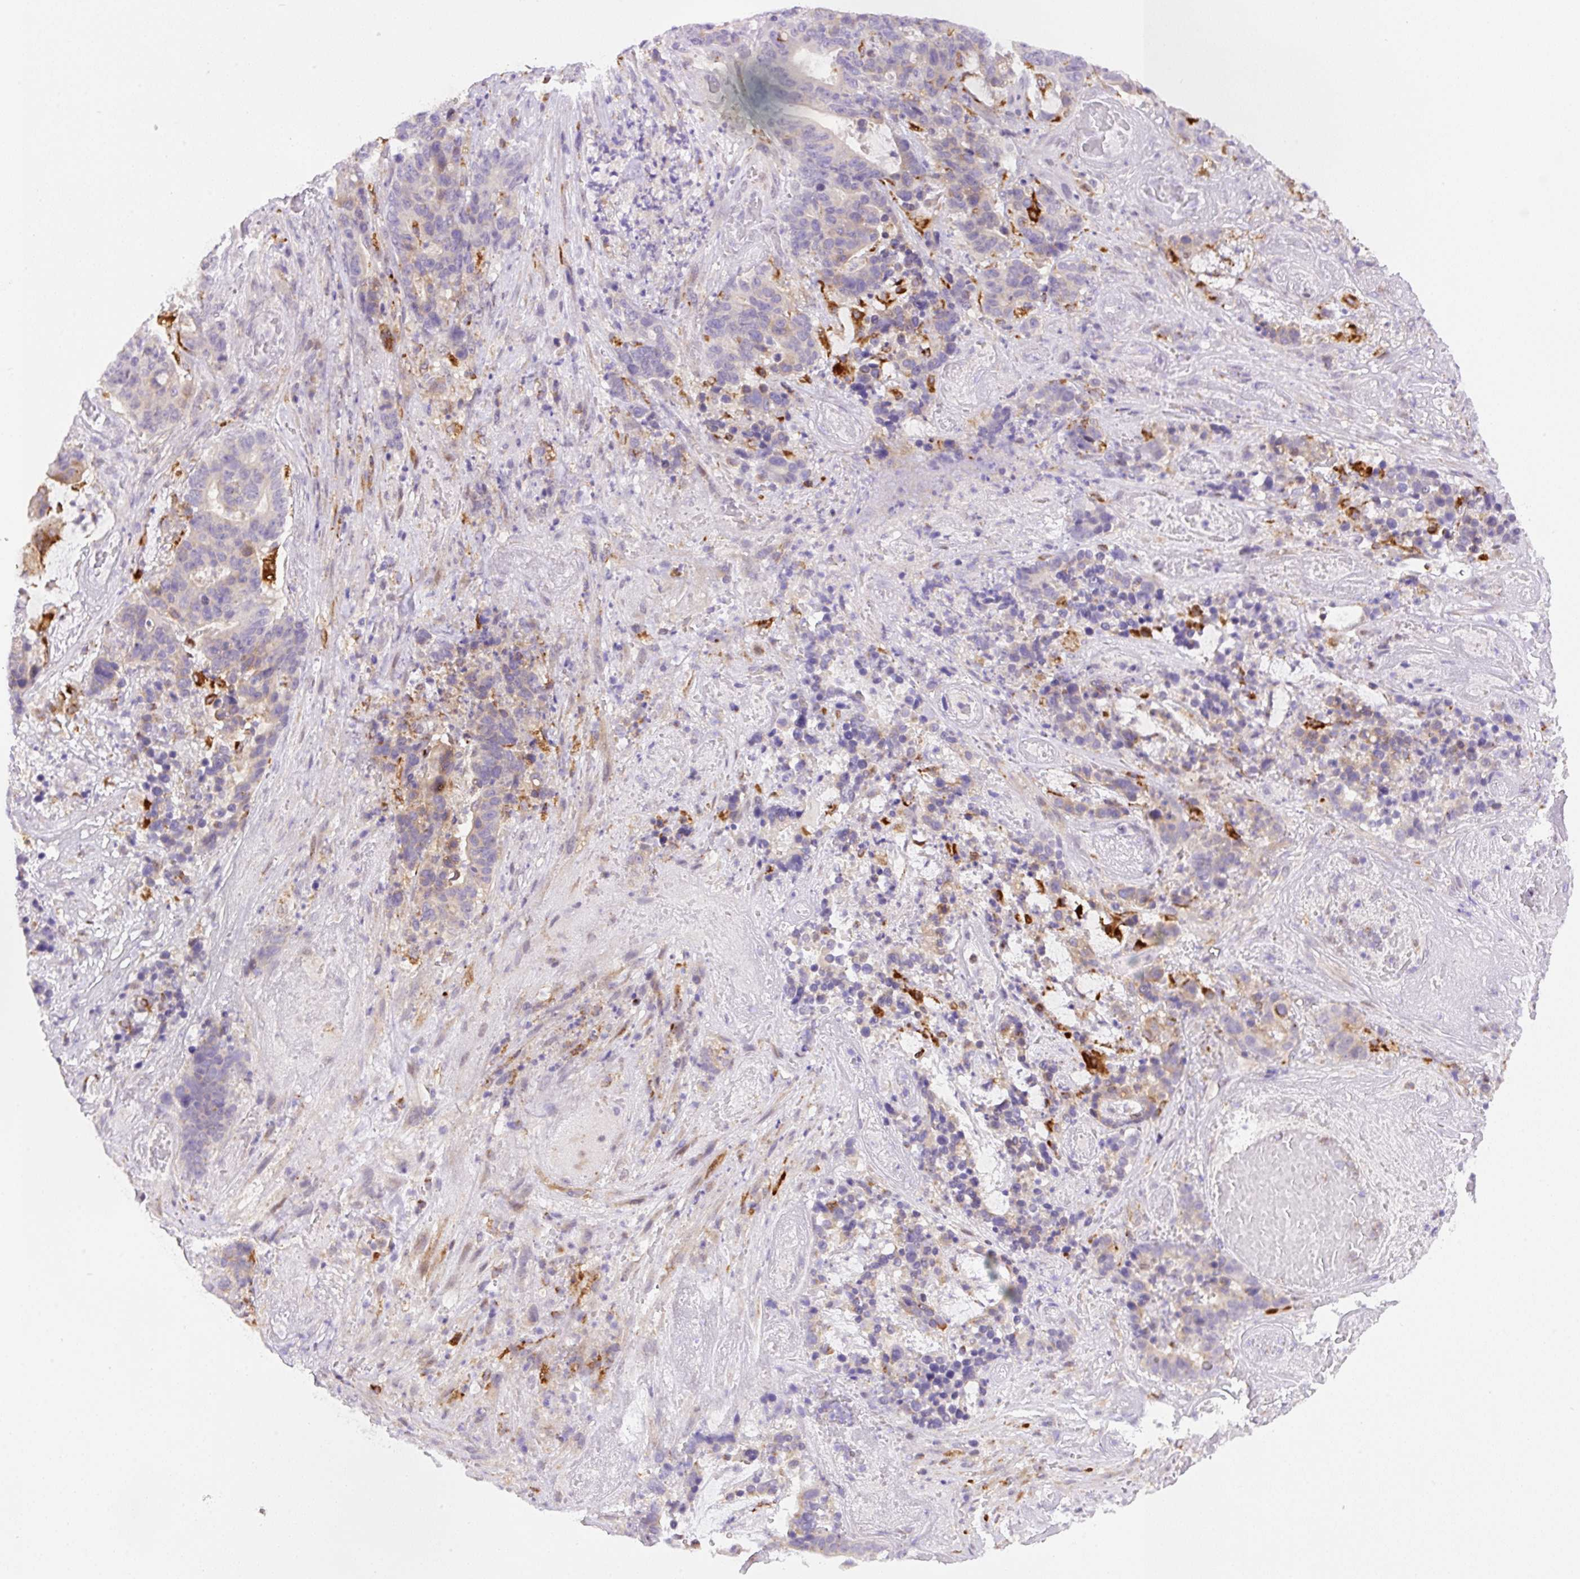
{"staining": {"intensity": "weak", "quantity": "25%-75%", "location": "cytoplasmic/membranous"}, "tissue": "stomach cancer", "cell_type": "Tumor cells", "image_type": "cancer", "snomed": [{"axis": "morphology", "description": "Normal tissue, NOS"}, {"axis": "morphology", "description": "Adenocarcinoma, NOS"}, {"axis": "topography", "description": "Stomach"}], "caption": "Immunohistochemistry (DAB (3,3'-diaminobenzidine)) staining of human adenocarcinoma (stomach) exhibits weak cytoplasmic/membranous protein positivity in approximately 25%-75% of tumor cells.", "gene": "CEBPZOS", "patient": {"sex": "female", "age": 64}}